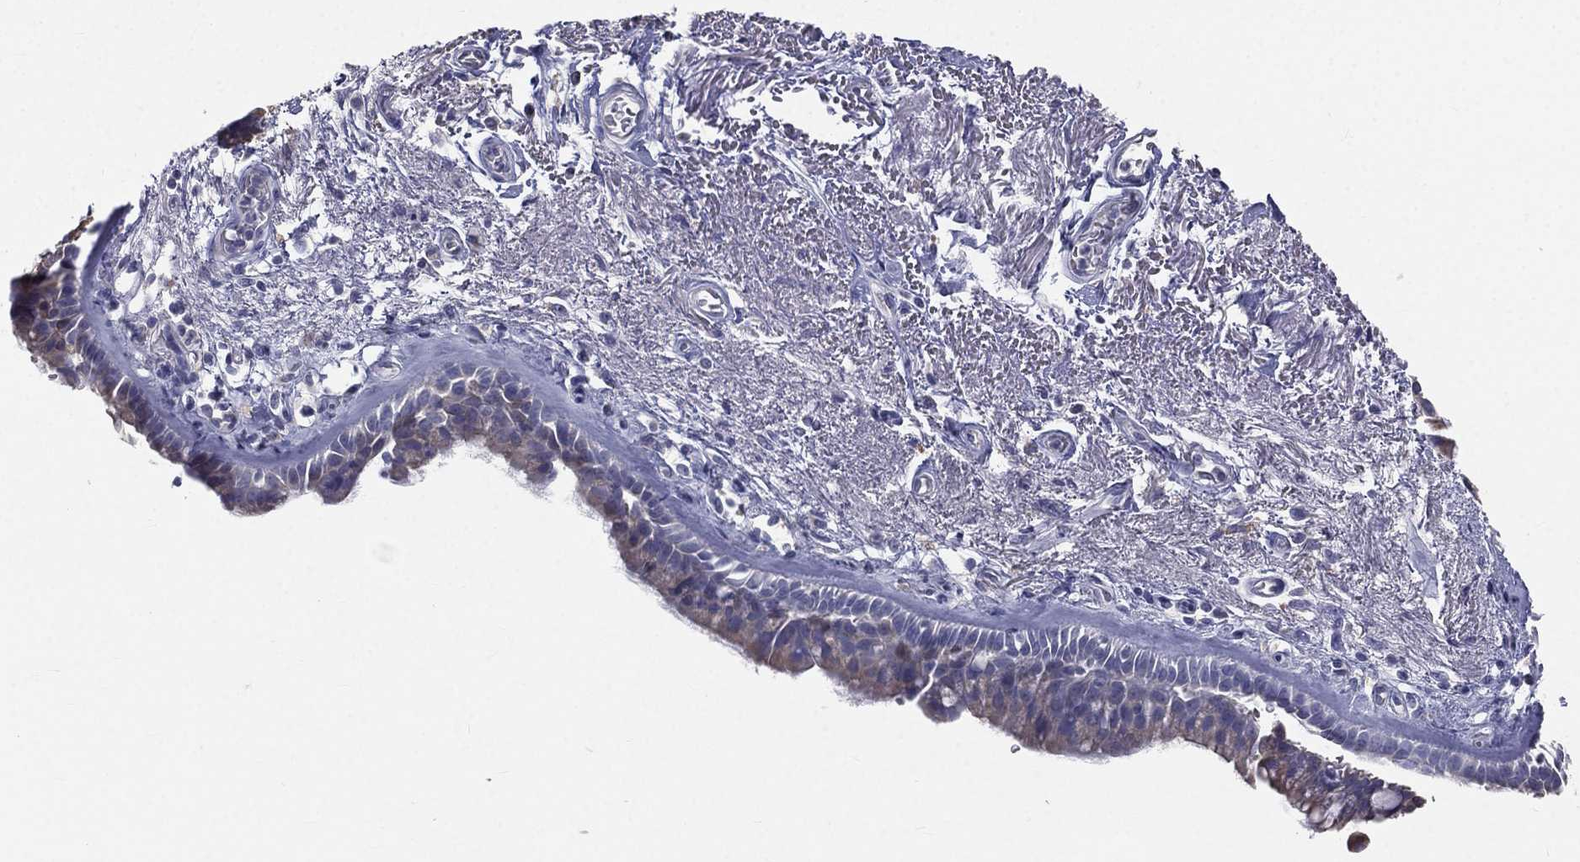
{"staining": {"intensity": "negative", "quantity": "none", "location": "none"}, "tissue": "bronchus", "cell_type": "Respiratory epithelial cells", "image_type": "normal", "snomed": [{"axis": "morphology", "description": "Normal tissue, NOS"}, {"axis": "topography", "description": "Bronchus"}], "caption": "High power microscopy histopathology image of an immunohistochemistry (IHC) photomicrograph of normal bronchus, revealing no significant expression in respiratory epithelial cells.", "gene": "MUC13", "patient": {"sex": "male", "age": 82}}